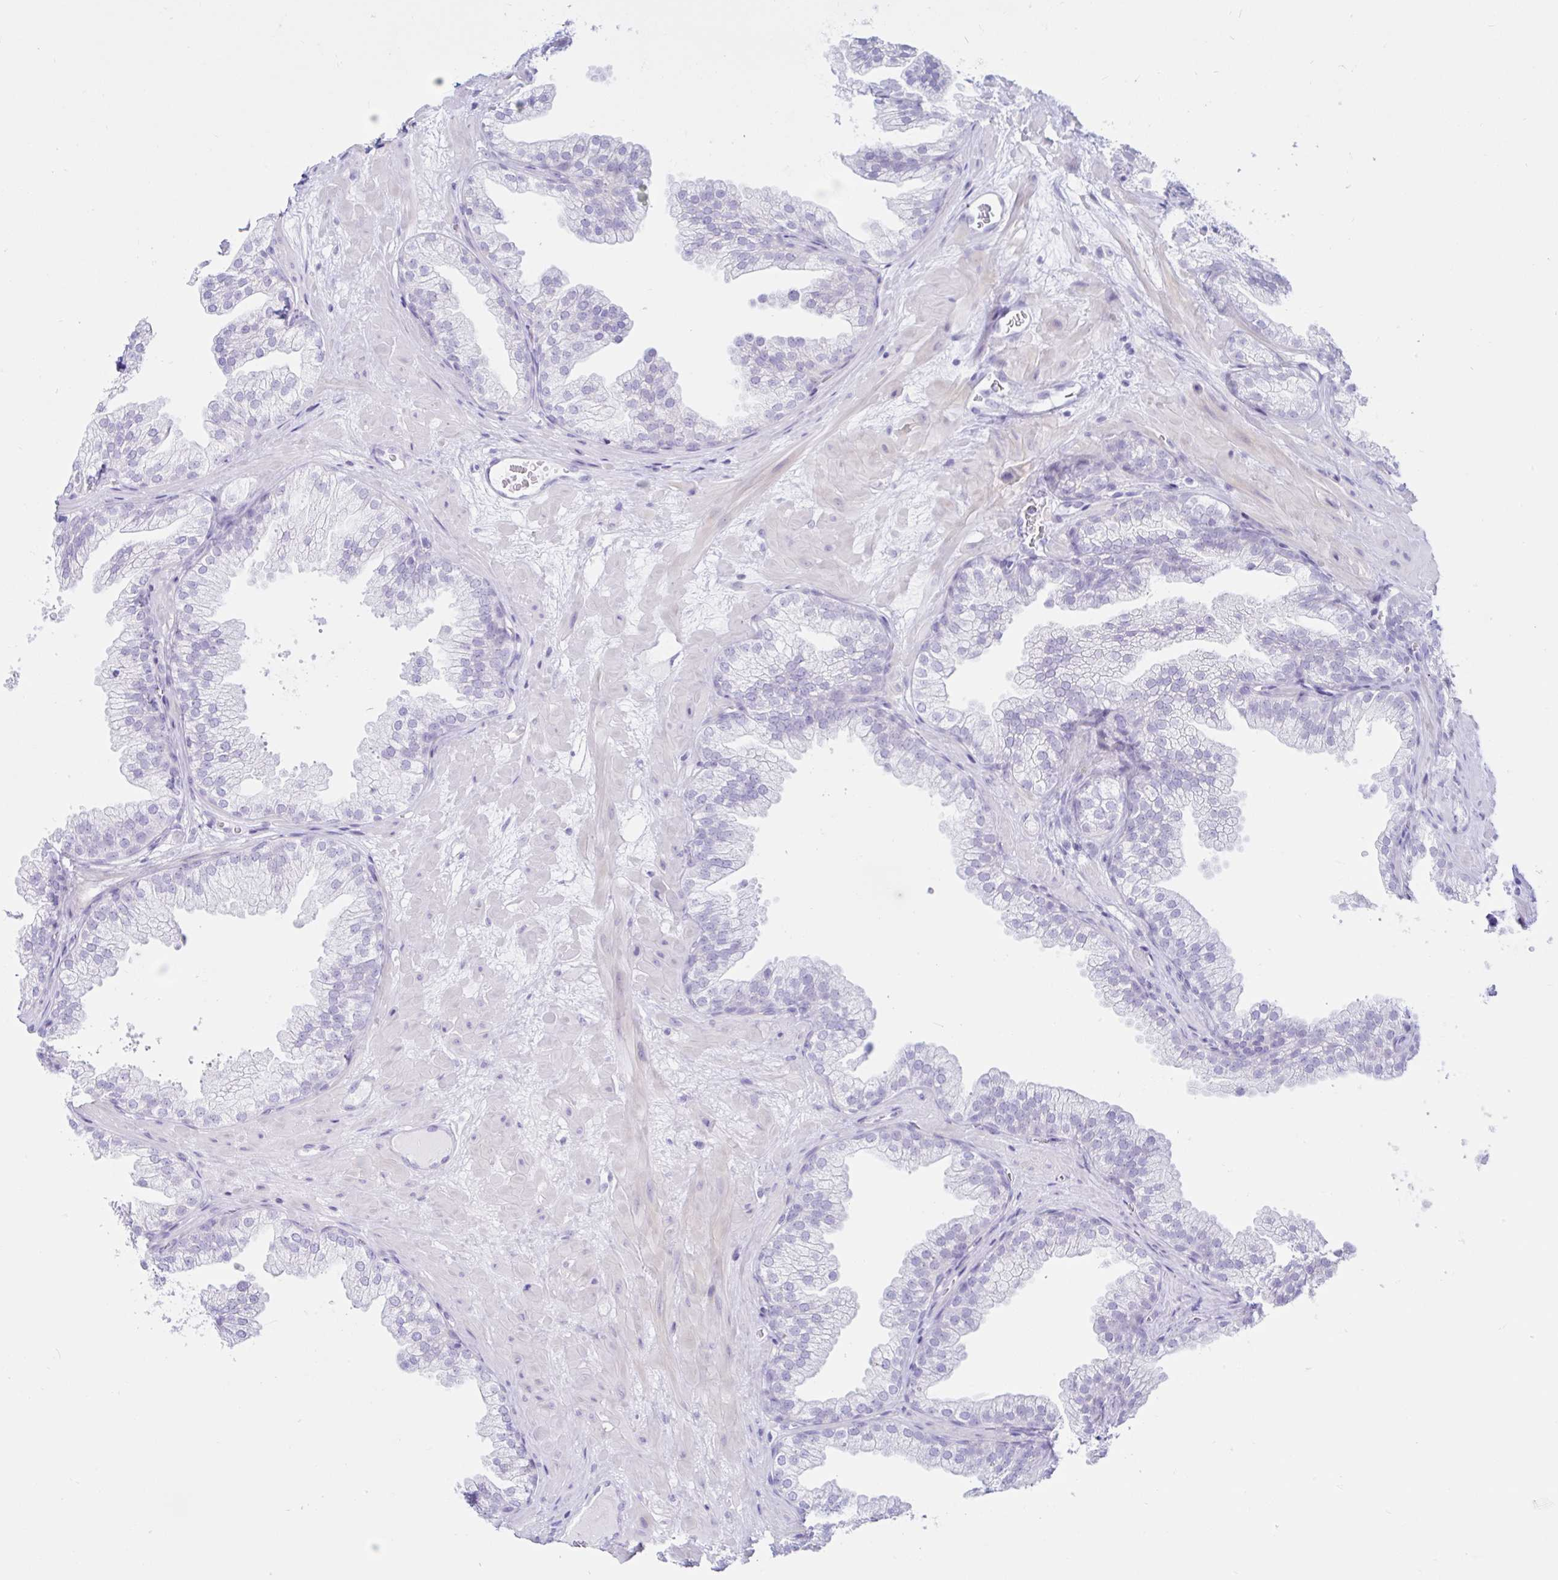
{"staining": {"intensity": "negative", "quantity": "none", "location": "none"}, "tissue": "prostate", "cell_type": "Glandular cells", "image_type": "normal", "snomed": [{"axis": "morphology", "description": "Normal tissue, NOS"}, {"axis": "topography", "description": "Prostate"}], "caption": "An IHC image of unremarkable prostate is shown. There is no staining in glandular cells of prostate.", "gene": "BEST1", "patient": {"sex": "male", "age": 37}}